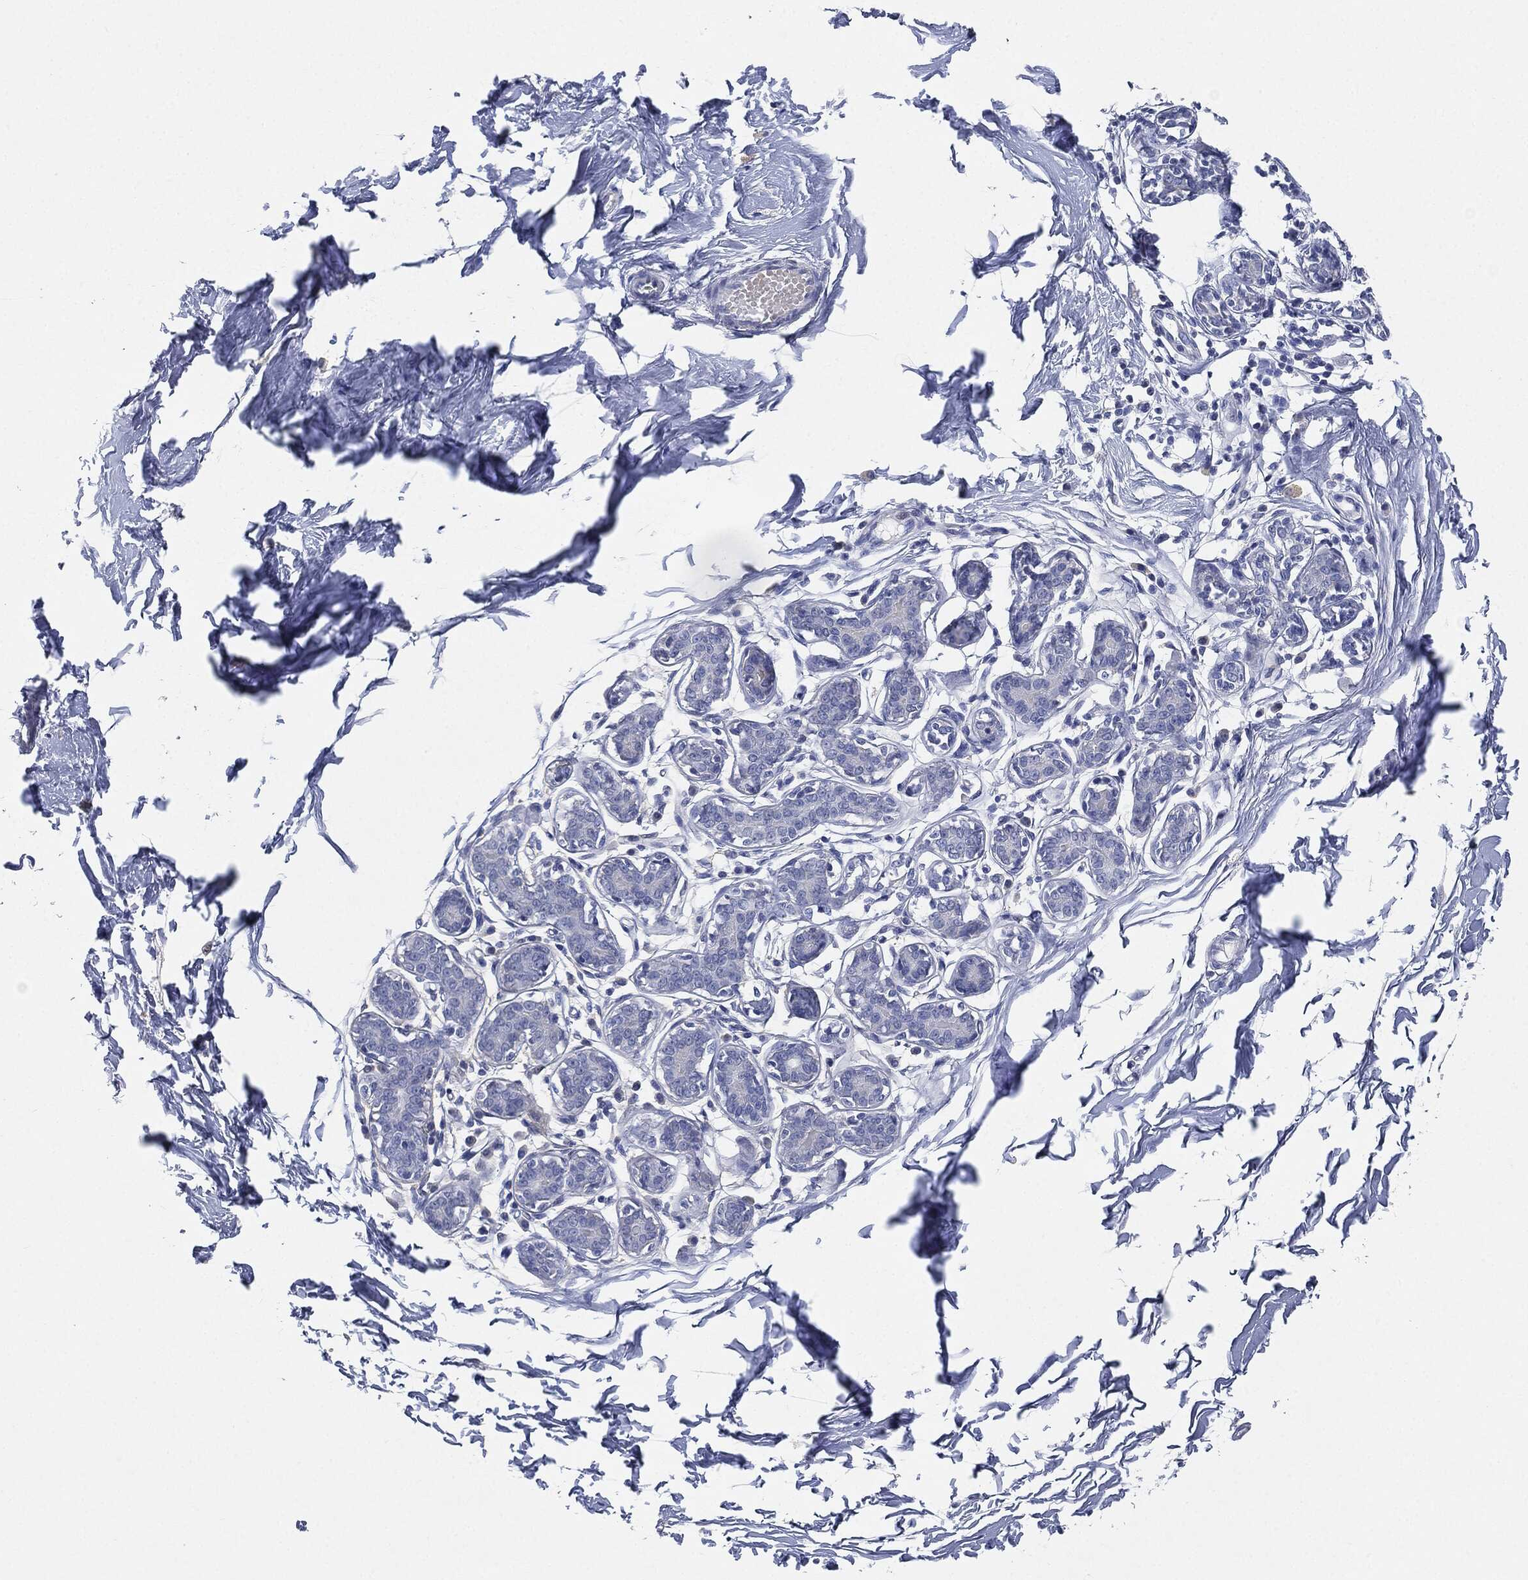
{"staining": {"intensity": "negative", "quantity": "none", "location": "none"}, "tissue": "breast", "cell_type": "Adipocytes", "image_type": "normal", "snomed": [{"axis": "morphology", "description": "Normal tissue, NOS"}, {"axis": "topography", "description": "Breast"}], "caption": "Breast stained for a protein using immunohistochemistry exhibits no staining adipocytes.", "gene": "NTRK1", "patient": {"sex": "female", "age": 37}}